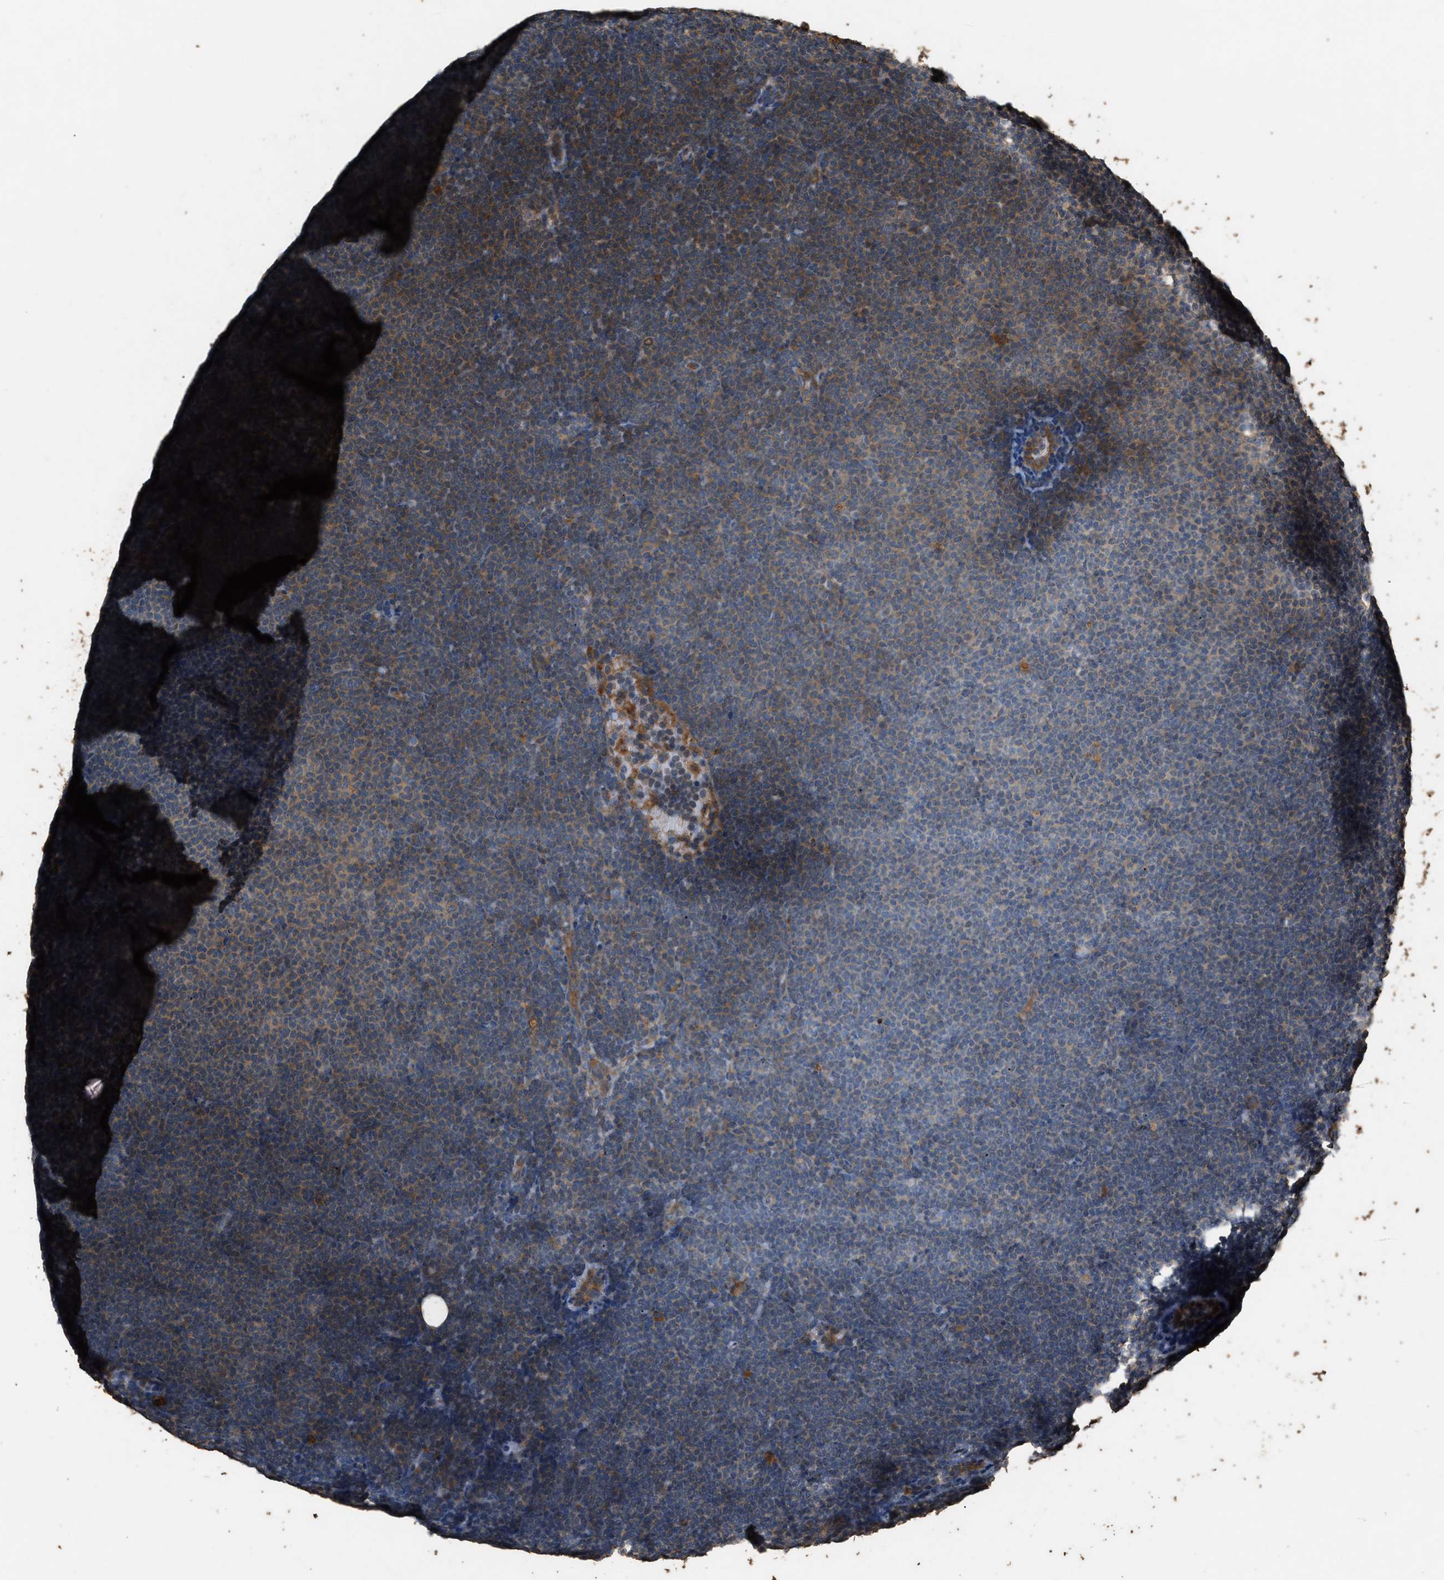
{"staining": {"intensity": "weak", "quantity": "<25%", "location": "cytoplasmic/membranous"}, "tissue": "lymphoma", "cell_type": "Tumor cells", "image_type": "cancer", "snomed": [{"axis": "morphology", "description": "Malignant lymphoma, non-Hodgkin's type, Low grade"}, {"axis": "topography", "description": "Lymph node"}], "caption": "Malignant lymphoma, non-Hodgkin's type (low-grade) stained for a protein using immunohistochemistry (IHC) reveals no expression tumor cells.", "gene": "DCAF7", "patient": {"sex": "female", "age": 53}}